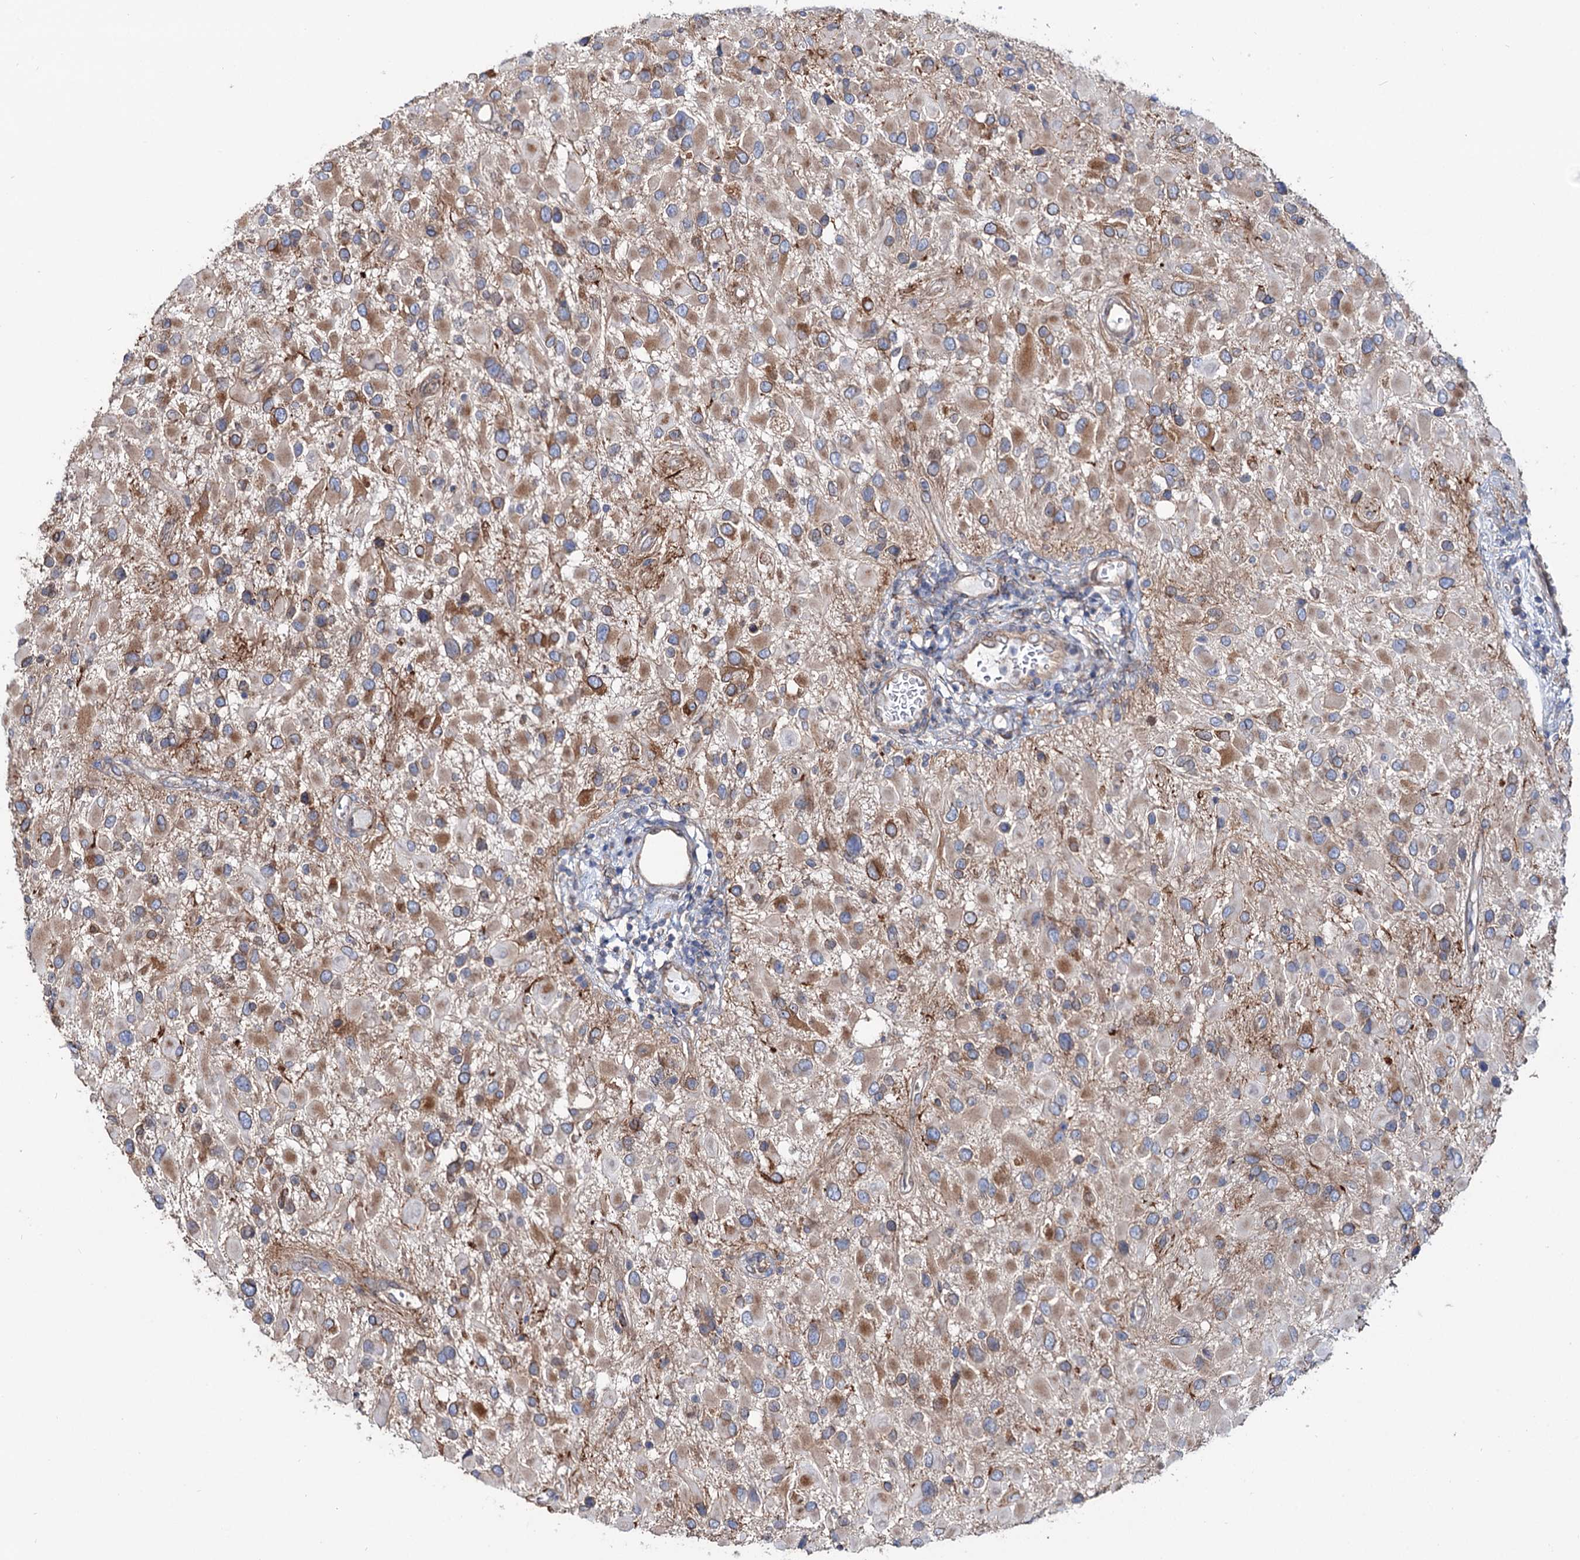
{"staining": {"intensity": "moderate", "quantity": ">75%", "location": "cytoplasmic/membranous"}, "tissue": "glioma", "cell_type": "Tumor cells", "image_type": "cancer", "snomed": [{"axis": "morphology", "description": "Glioma, malignant, High grade"}, {"axis": "topography", "description": "Brain"}], "caption": "Glioma was stained to show a protein in brown. There is medium levels of moderate cytoplasmic/membranous staining in approximately >75% of tumor cells.", "gene": "PTDSS2", "patient": {"sex": "male", "age": 53}}